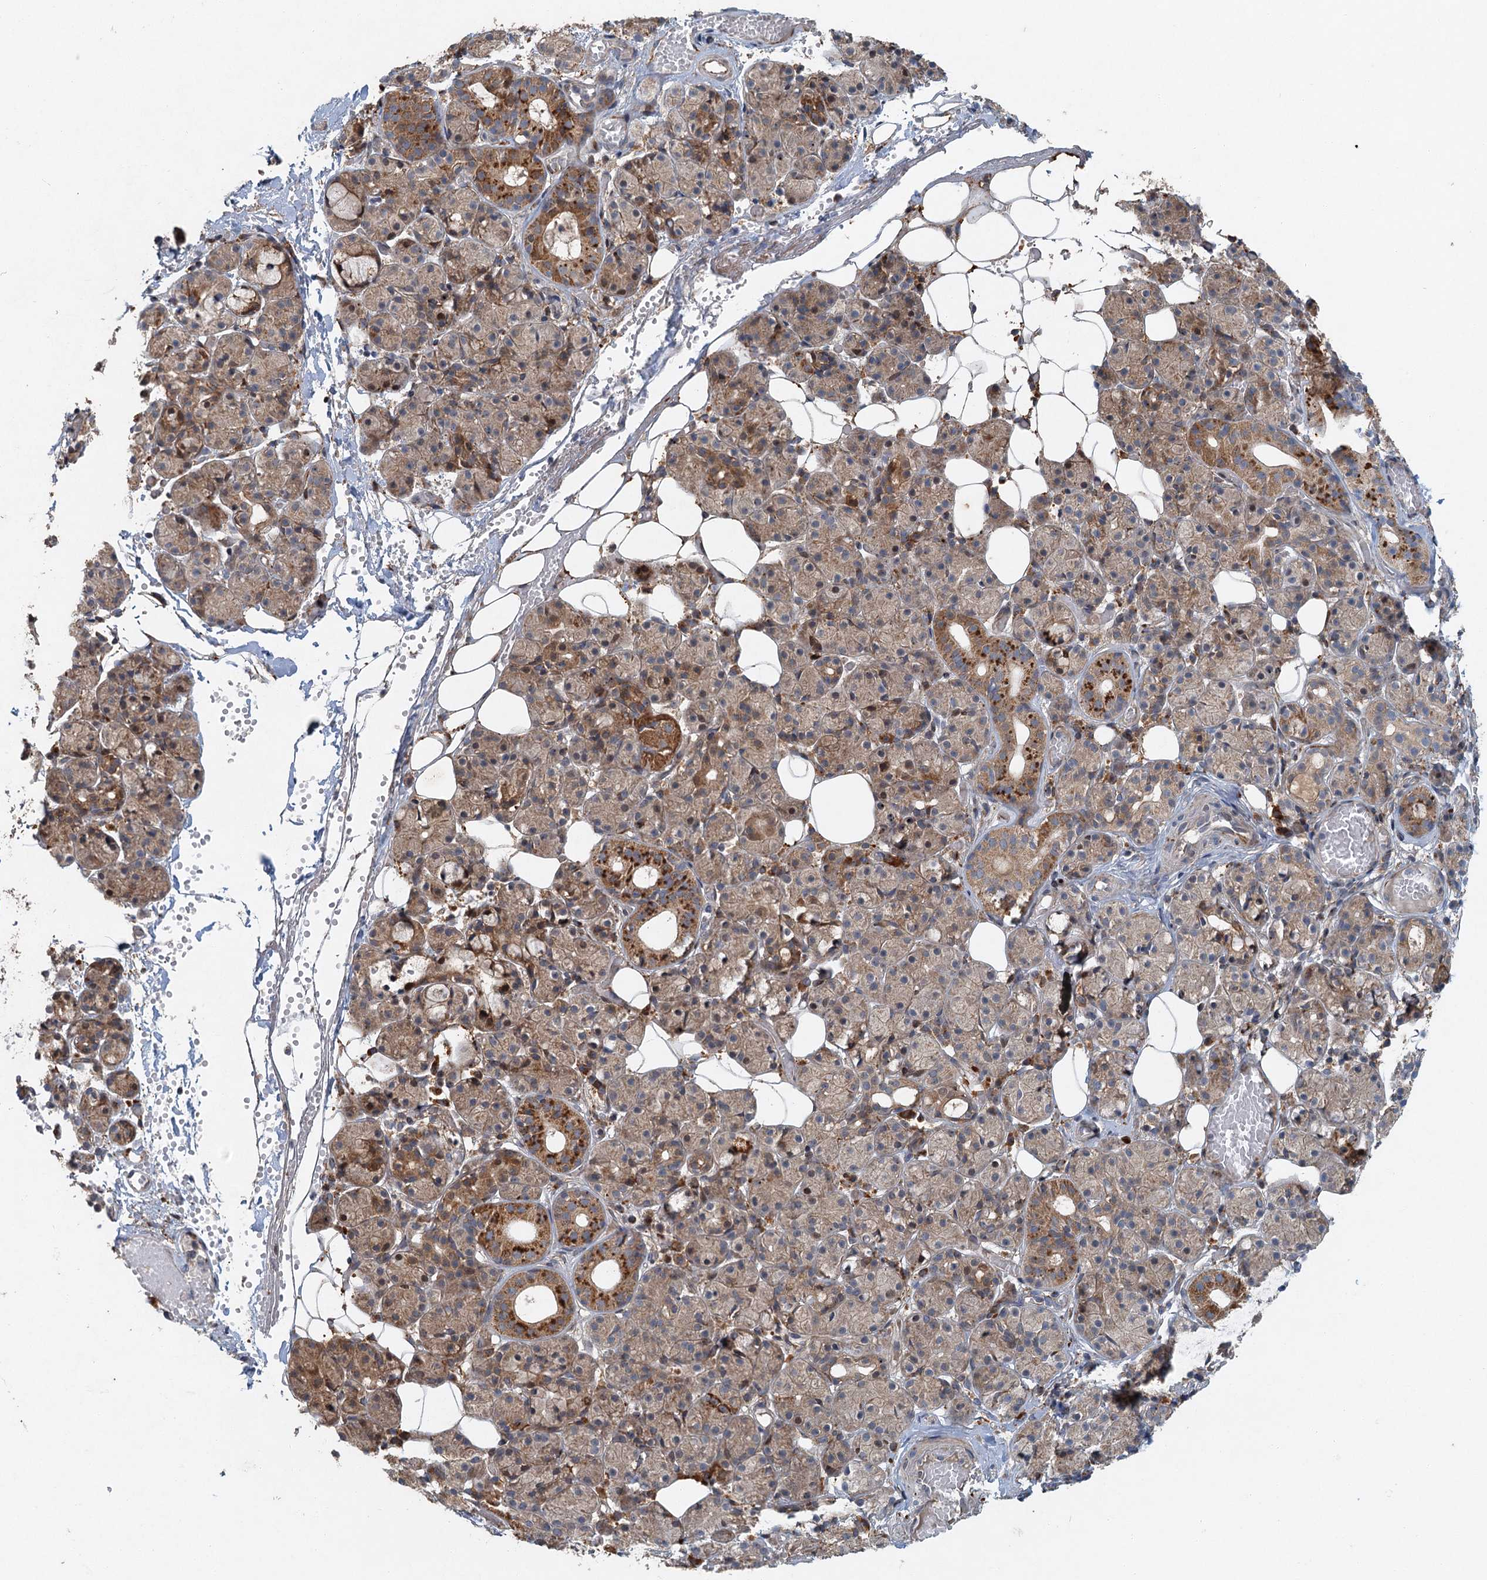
{"staining": {"intensity": "moderate", "quantity": "25%-75%", "location": "cytoplasmic/membranous"}, "tissue": "salivary gland", "cell_type": "Glandular cells", "image_type": "normal", "snomed": [{"axis": "morphology", "description": "Normal tissue, NOS"}, {"axis": "topography", "description": "Salivary gland"}], "caption": "DAB (3,3'-diaminobenzidine) immunohistochemical staining of normal human salivary gland exhibits moderate cytoplasmic/membranous protein expression in about 25%-75% of glandular cells.", "gene": "SRPX2", "patient": {"sex": "male", "age": 63}}